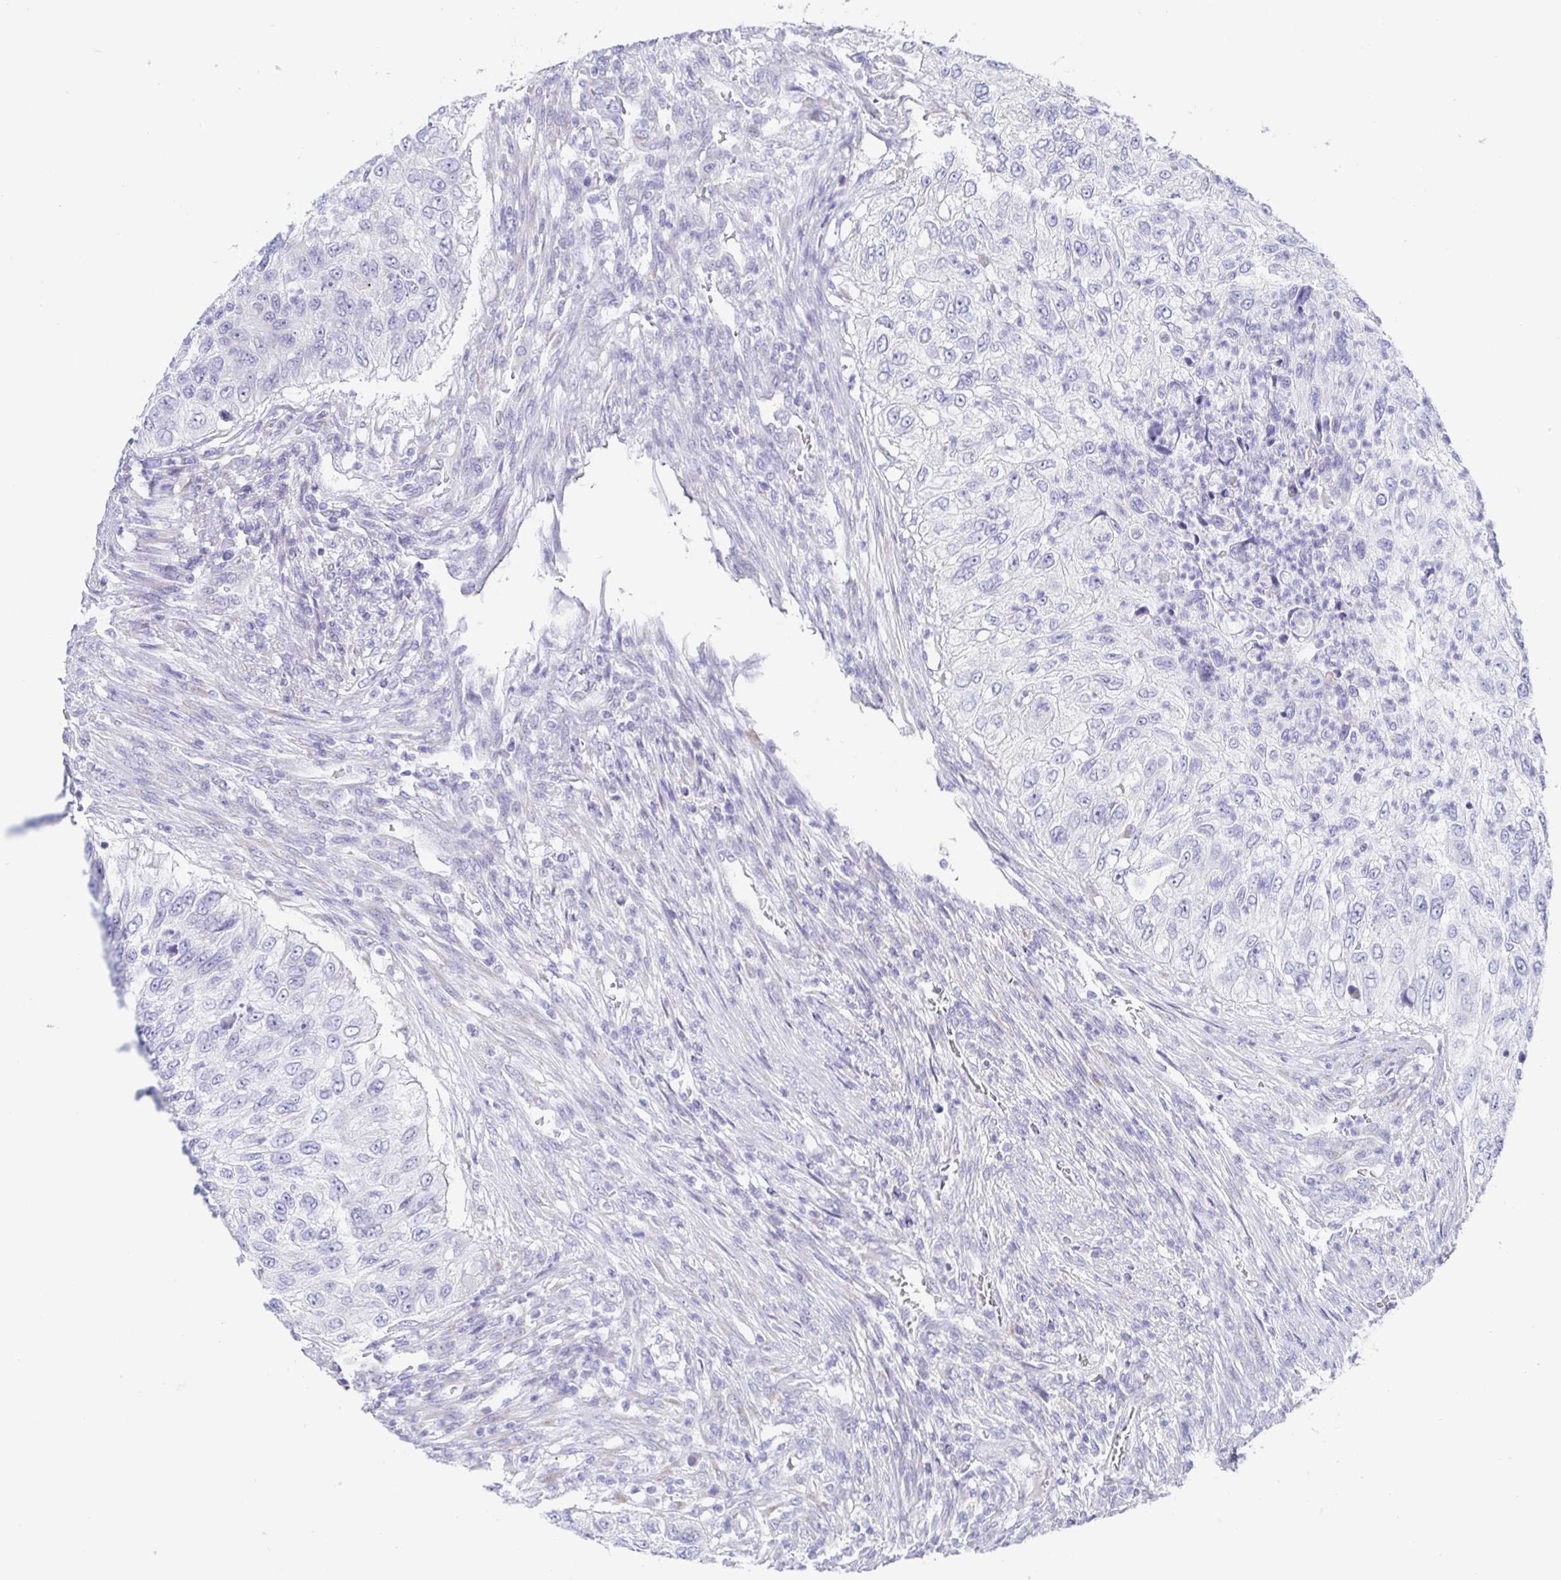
{"staining": {"intensity": "negative", "quantity": "none", "location": "none"}, "tissue": "urothelial cancer", "cell_type": "Tumor cells", "image_type": "cancer", "snomed": [{"axis": "morphology", "description": "Urothelial carcinoma, High grade"}, {"axis": "topography", "description": "Urinary bladder"}], "caption": "The micrograph displays no significant expression in tumor cells of high-grade urothelial carcinoma. (Stains: DAB immunohistochemistry with hematoxylin counter stain, Microscopy: brightfield microscopy at high magnification).", "gene": "SIAH3", "patient": {"sex": "female", "age": 60}}